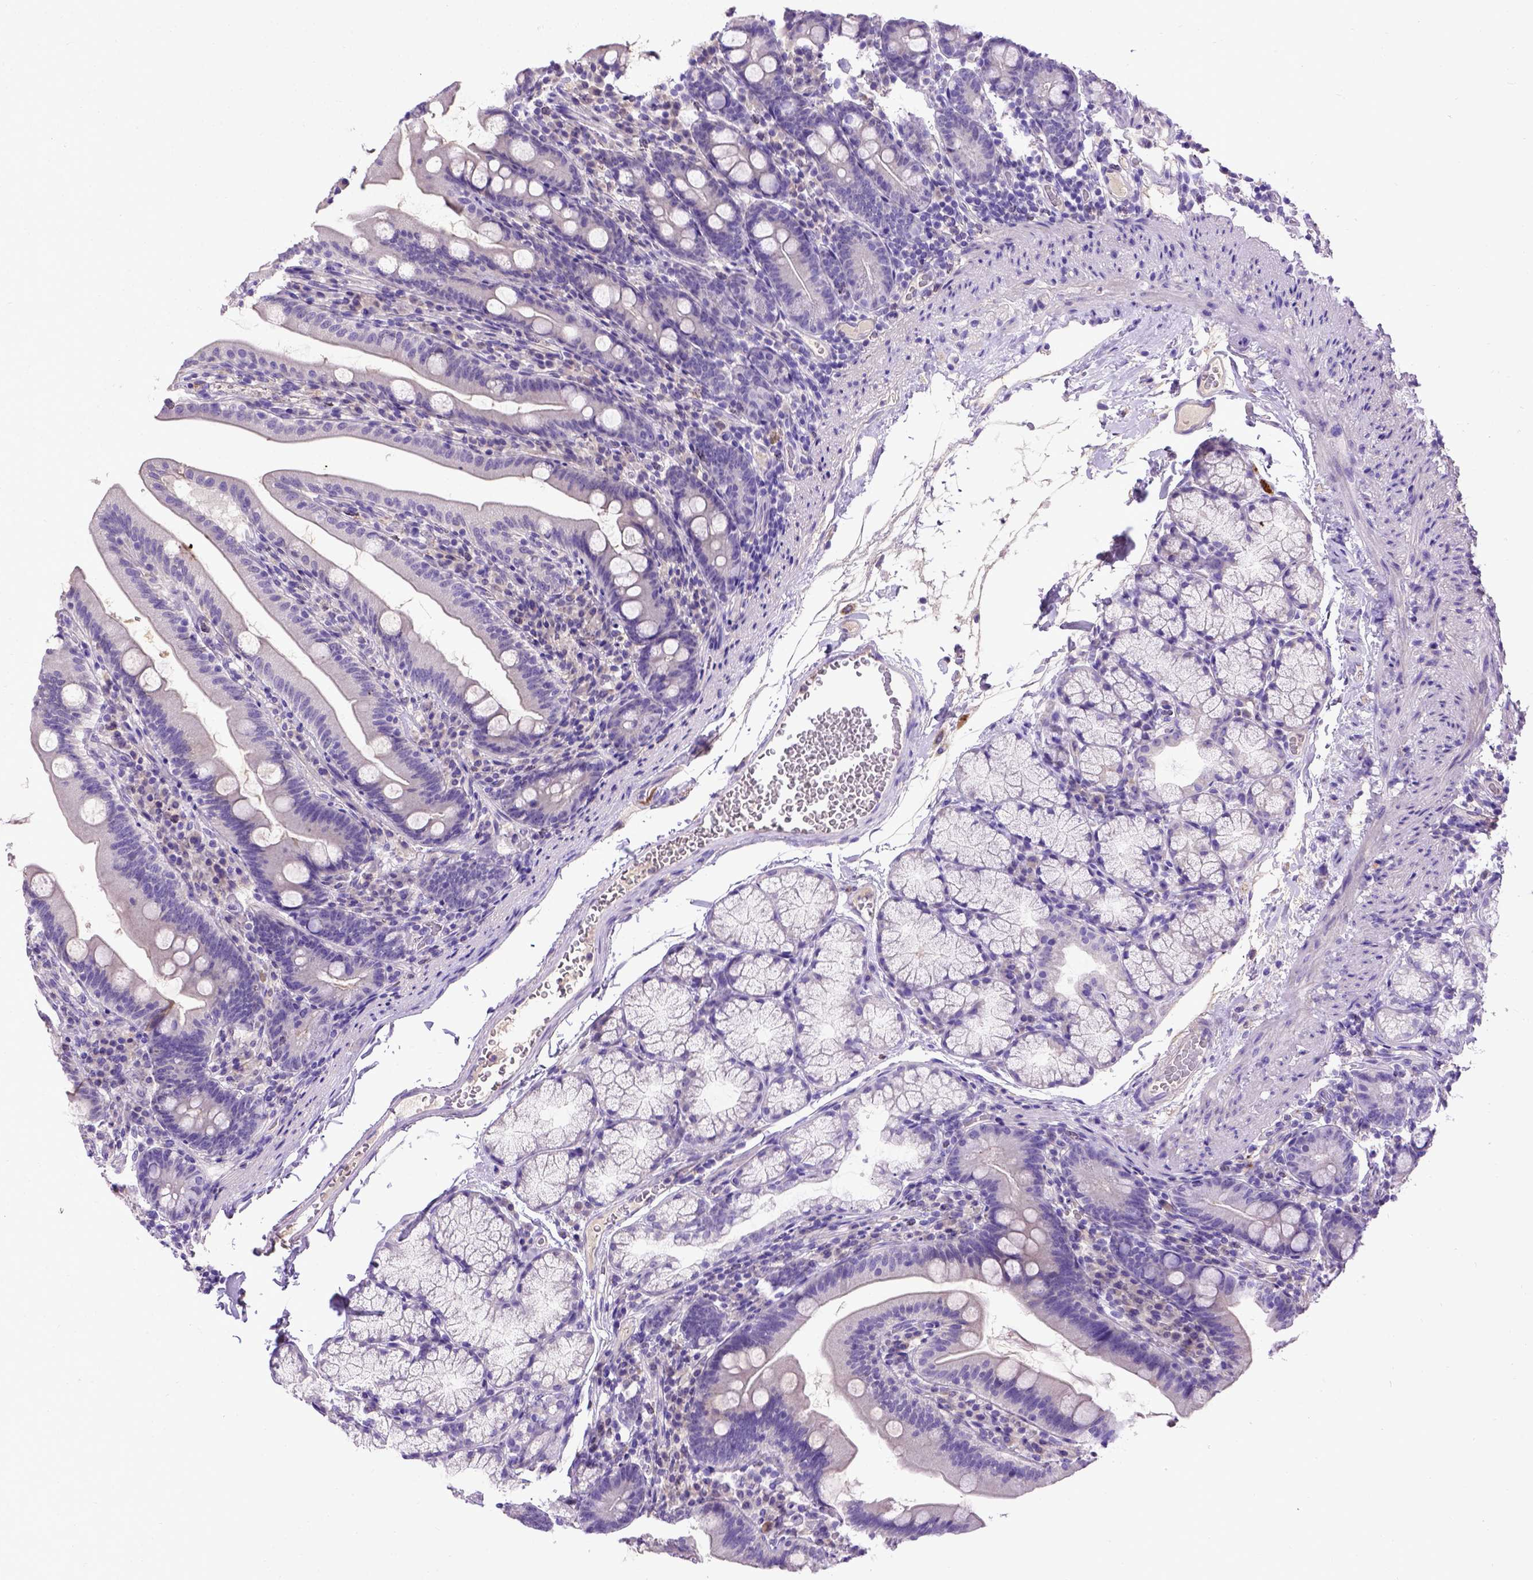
{"staining": {"intensity": "negative", "quantity": "none", "location": "none"}, "tissue": "duodenum", "cell_type": "Glandular cells", "image_type": "normal", "snomed": [{"axis": "morphology", "description": "Normal tissue, NOS"}, {"axis": "topography", "description": "Duodenum"}], "caption": "An immunohistochemistry image of unremarkable duodenum is shown. There is no staining in glandular cells of duodenum.", "gene": "ADAM12", "patient": {"sex": "female", "age": 67}}